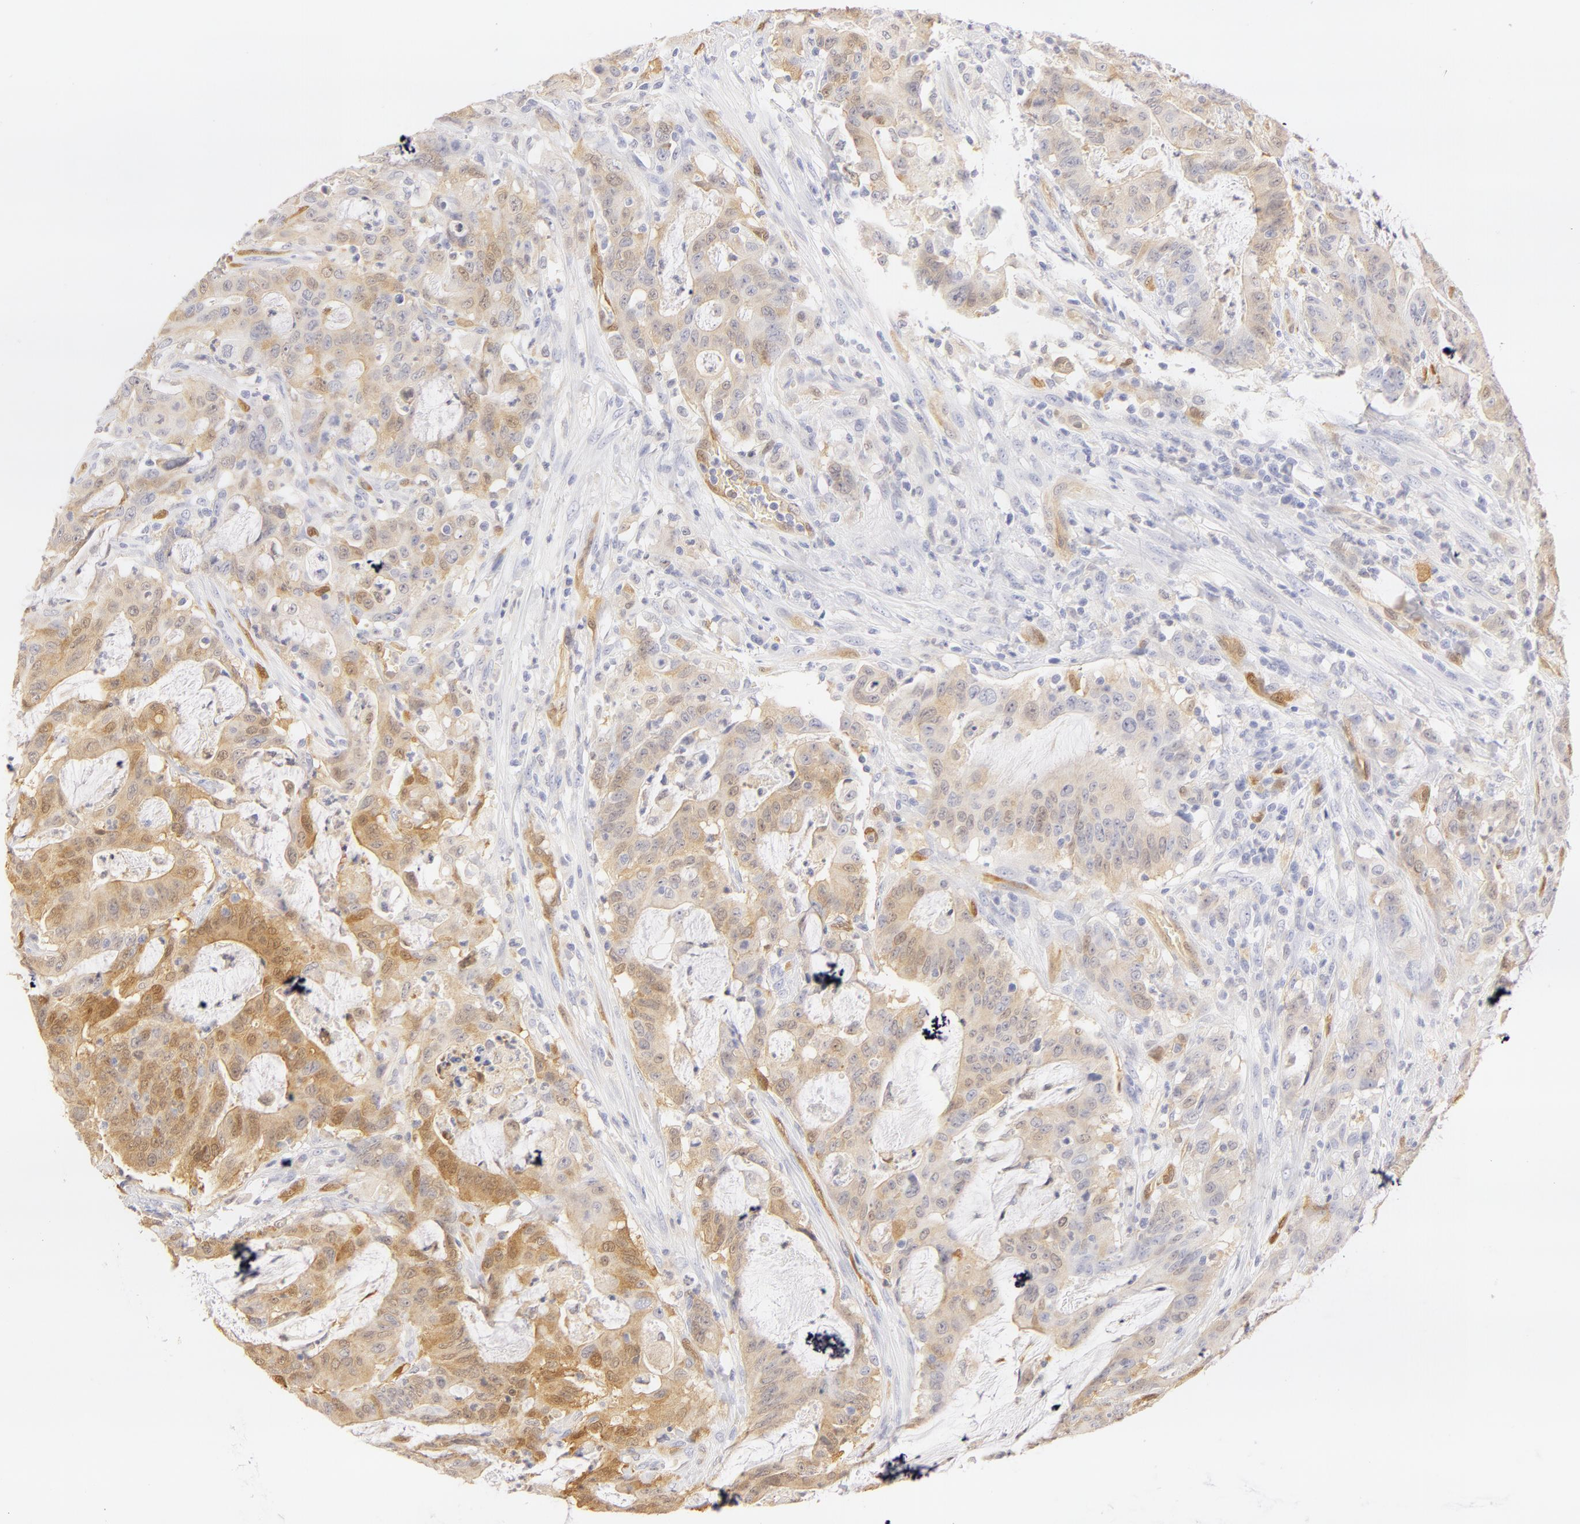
{"staining": {"intensity": "weak", "quantity": "<25%", "location": "nuclear"}, "tissue": "colorectal cancer", "cell_type": "Tumor cells", "image_type": "cancer", "snomed": [{"axis": "morphology", "description": "Adenocarcinoma, NOS"}, {"axis": "topography", "description": "Colon"}], "caption": "Human colorectal cancer stained for a protein using immunohistochemistry reveals no staining in tumor cells.", "gene": "CA2", "patient": {"sex": "male", "age": 54}}